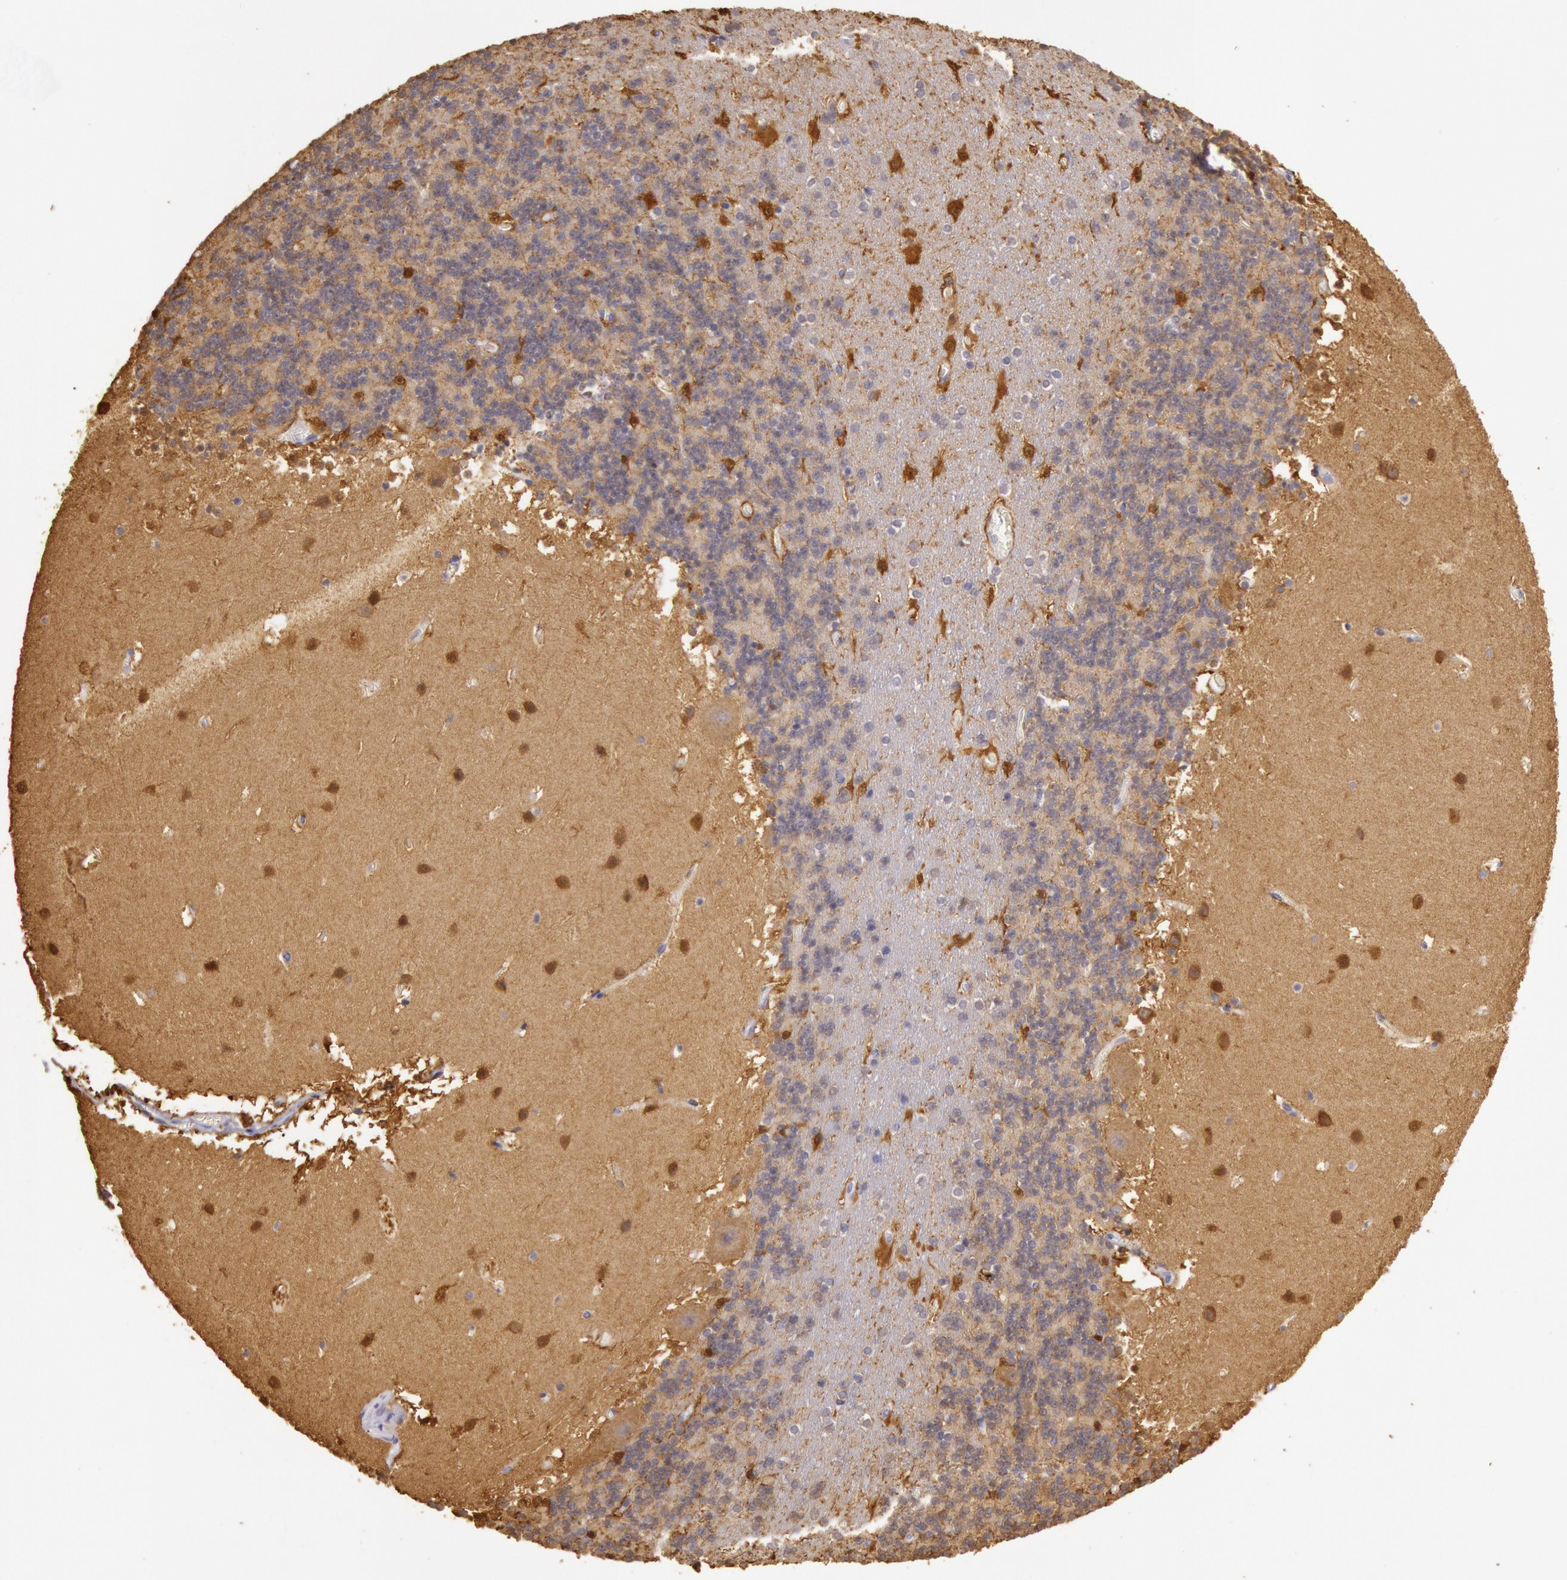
{"staining": {"intensity": "moderate", "quantity": "25%-75%", "location": "cytoplasmic/membranous"}, "tissue": "cerebellum", "cell_type": "Cells in granular layer", "image_type": "normal", "snomed": [{"axis": "morphology", "description": "Normal tissue, NOS"}, {"axis": "topography", "description": "Cerebellum"}], "caption": "Protein staining displays moderate cytoplasmic/membranous expression in approximately 25%-75% of cells in granular layer in unremarkable cerebellum. (DAB = brown stain, brightfield microscopy at high magnification).", "gene": "CKB", "patient": {"sex": "male", "age": 45}}